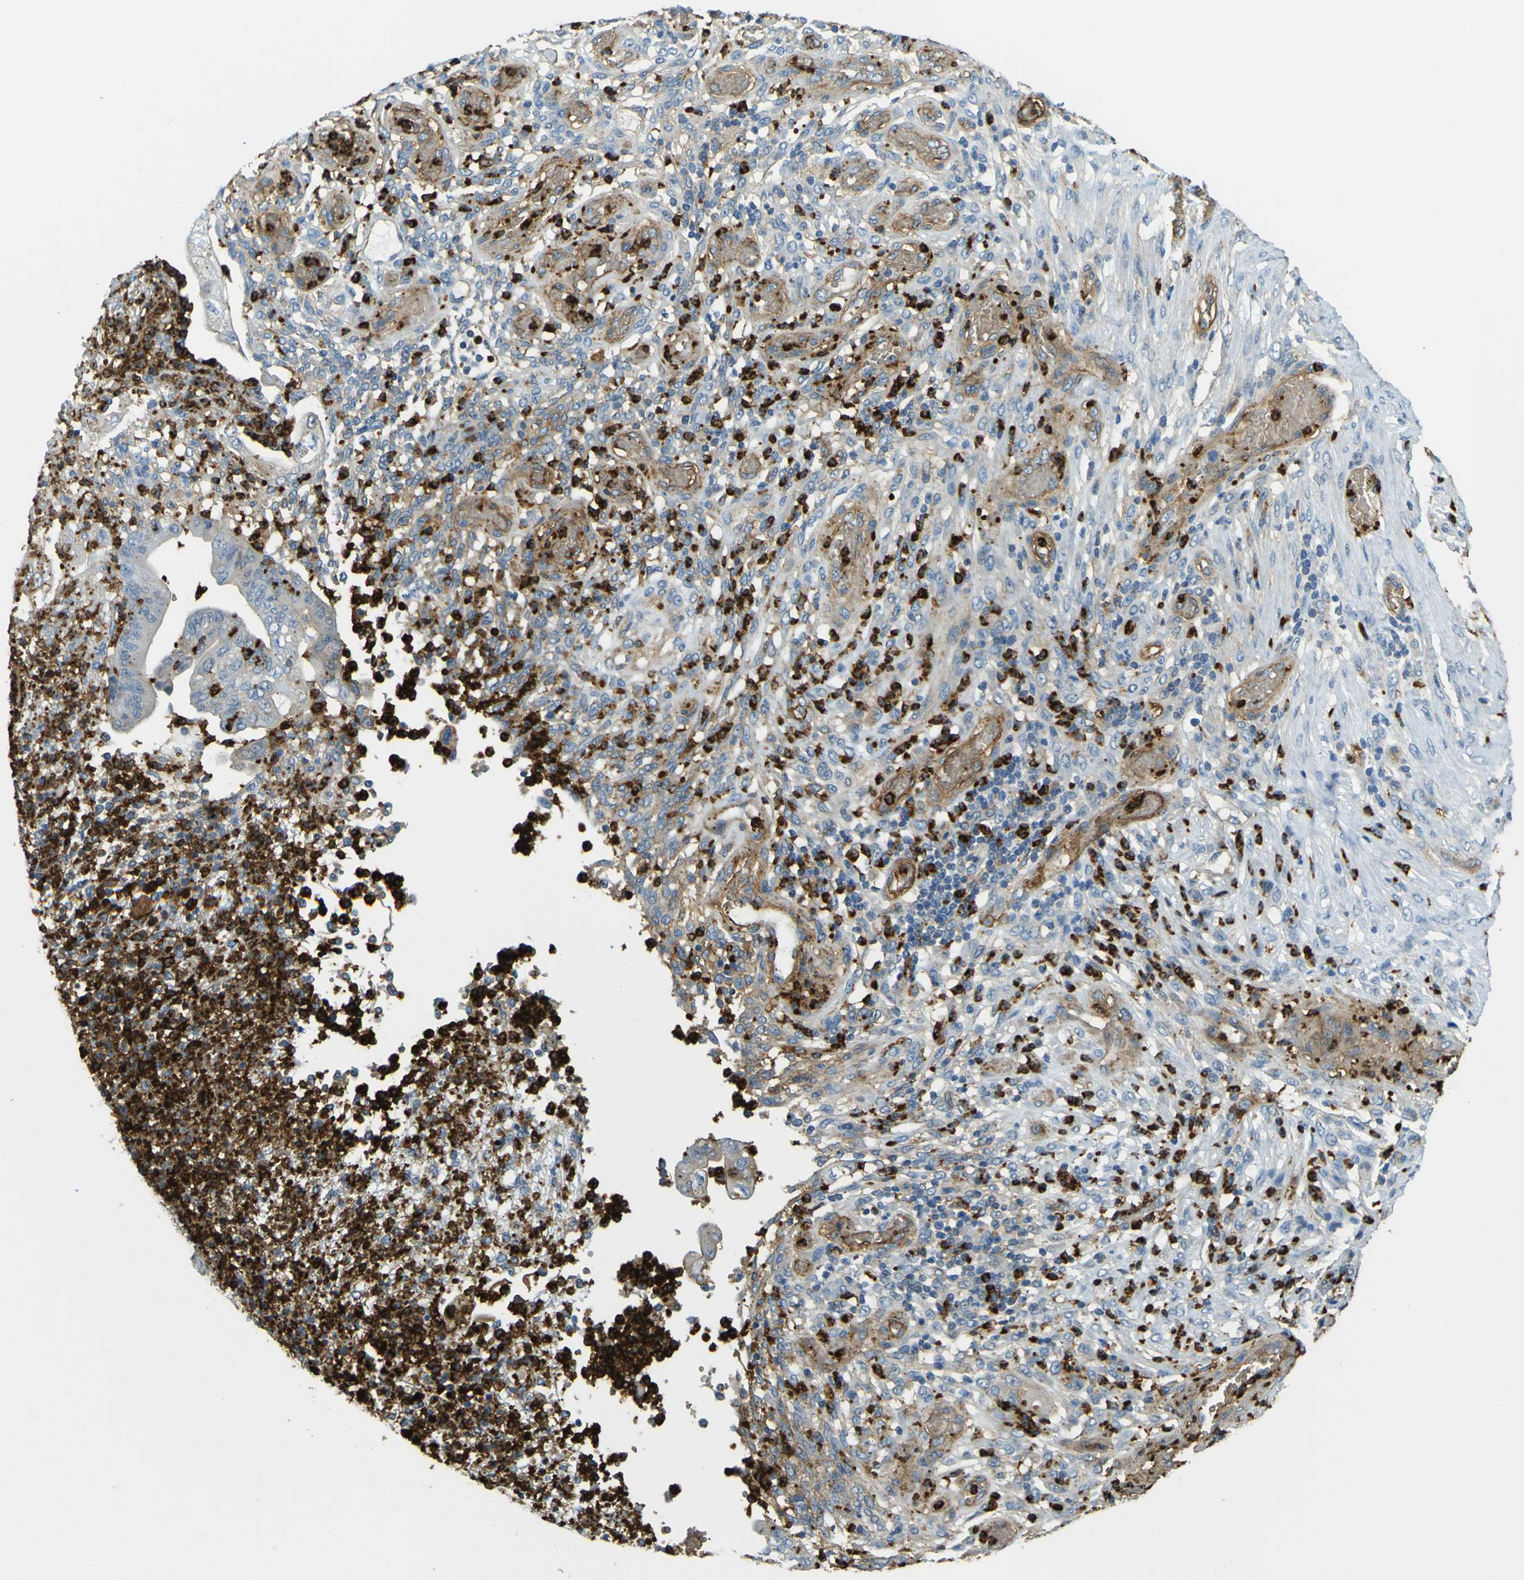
{"staining": {"intensity": "negative", "quantity": "none", "location": "none"}, "tissue": "stomach cancer", "cell_type": "Tumor cells", "image_type": "cancer", "snomed": [{"axis": "morphology", "description": "Adenocarcinoma, NOS"}, {"axis": "topography", "description": "Stomach"}], "caption": "An immunohistochemistry (IHC) micrograph of adenocarcinoma (stomach) is shown. There is no staining in tumor cells of adenocarcinoma (stomach).", "gene": "PLXDC1", "patient": {"sex": "female", "age": 73}}